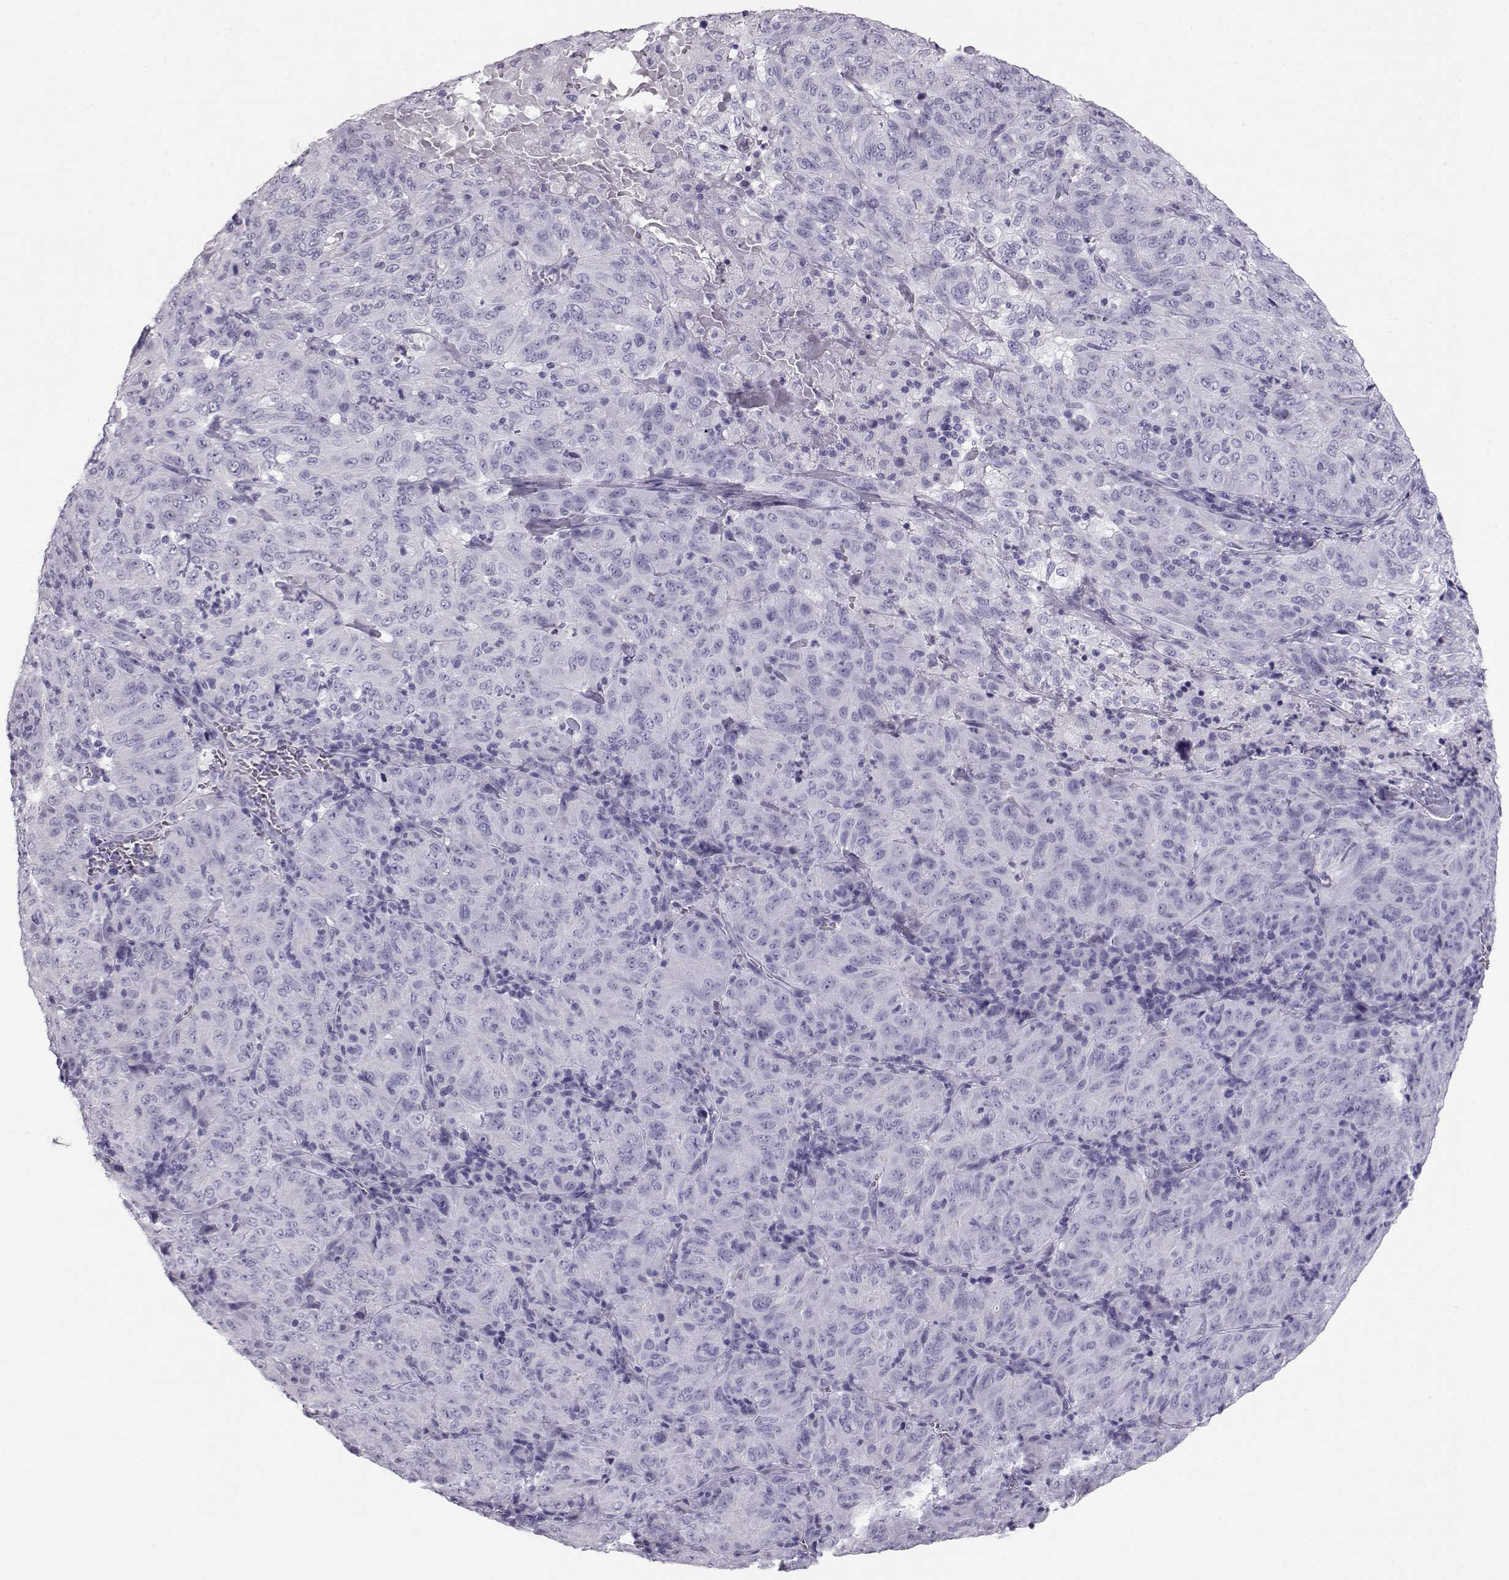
{"staining": {"intensity": "negative", "quantity": "none", "location": "none"}, "tissue": "pancreatic cancer", "cell_type": "Tumor cells", "image_type": "cancer", "snomed": [{"axis": "morphology", "description": "Adenocarcinoma, NOS"}, {"axis": "topography", "description": "Pancreas"}], "caption": "DAB (3,3'-diaminobenzidine) immunohistochemical staining of human adenocarcinoma (pancreatic) displays no significant expression in tumor cells.", "gene": "RD3", "patient": {"sex": "male", "age": 63}}